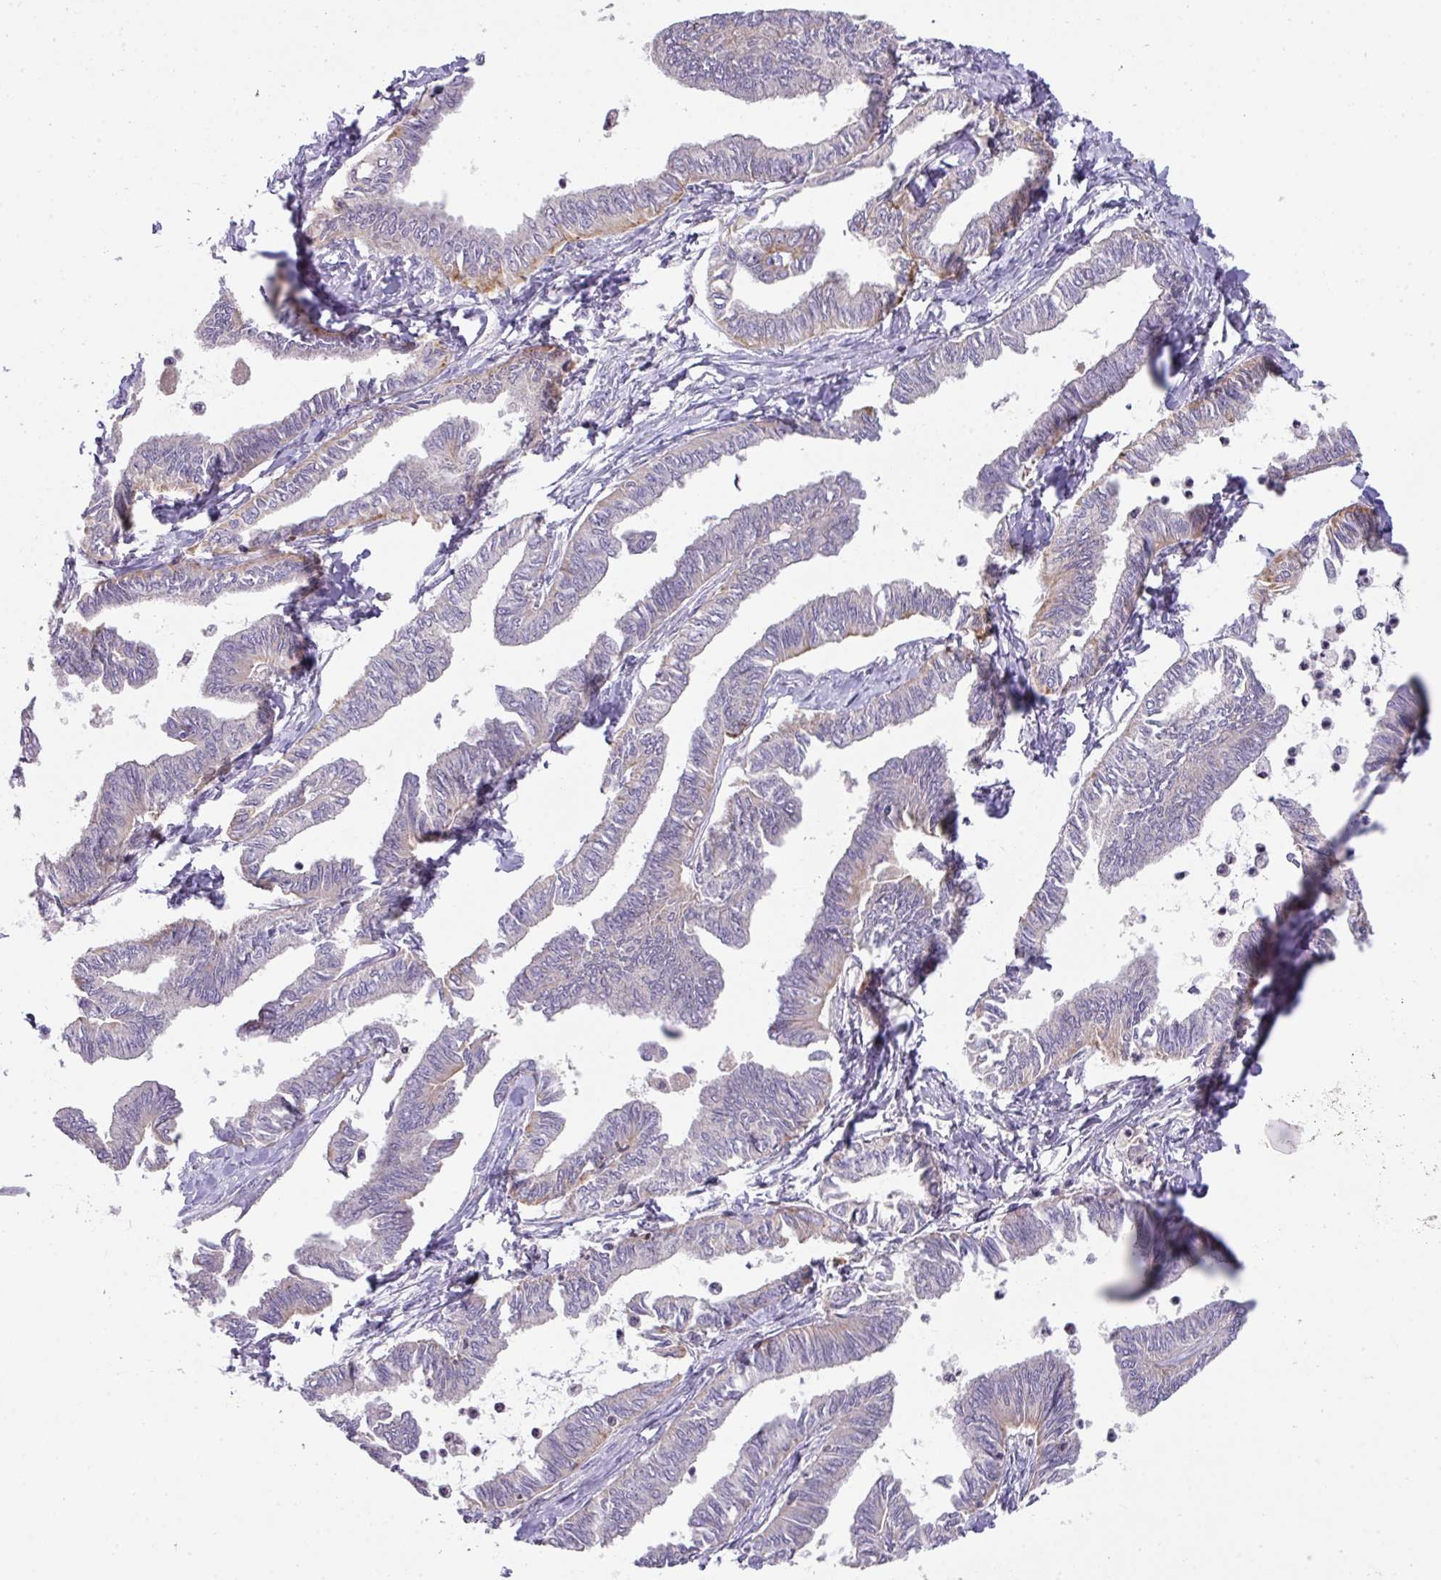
{"staining": {"intensity": "negative", "quantity": "none", "location": "none"}, "tissue": "ovarian cancer", "cell_type": "Tumor cells", "image_type": "cancer", "snomed": [{"axis": "morphology", "description": "Carcinoma, endometroid"}, {"axis": "topography", "description": "Ovary"}], "caption": "IHC image of human ovarian cancer (endometroid carcinoma) stained for a protein (brown), which shows no positivity in tumor cells.", "gene": "ZNF394", "patient": {"sex": "female", "age": 70}}